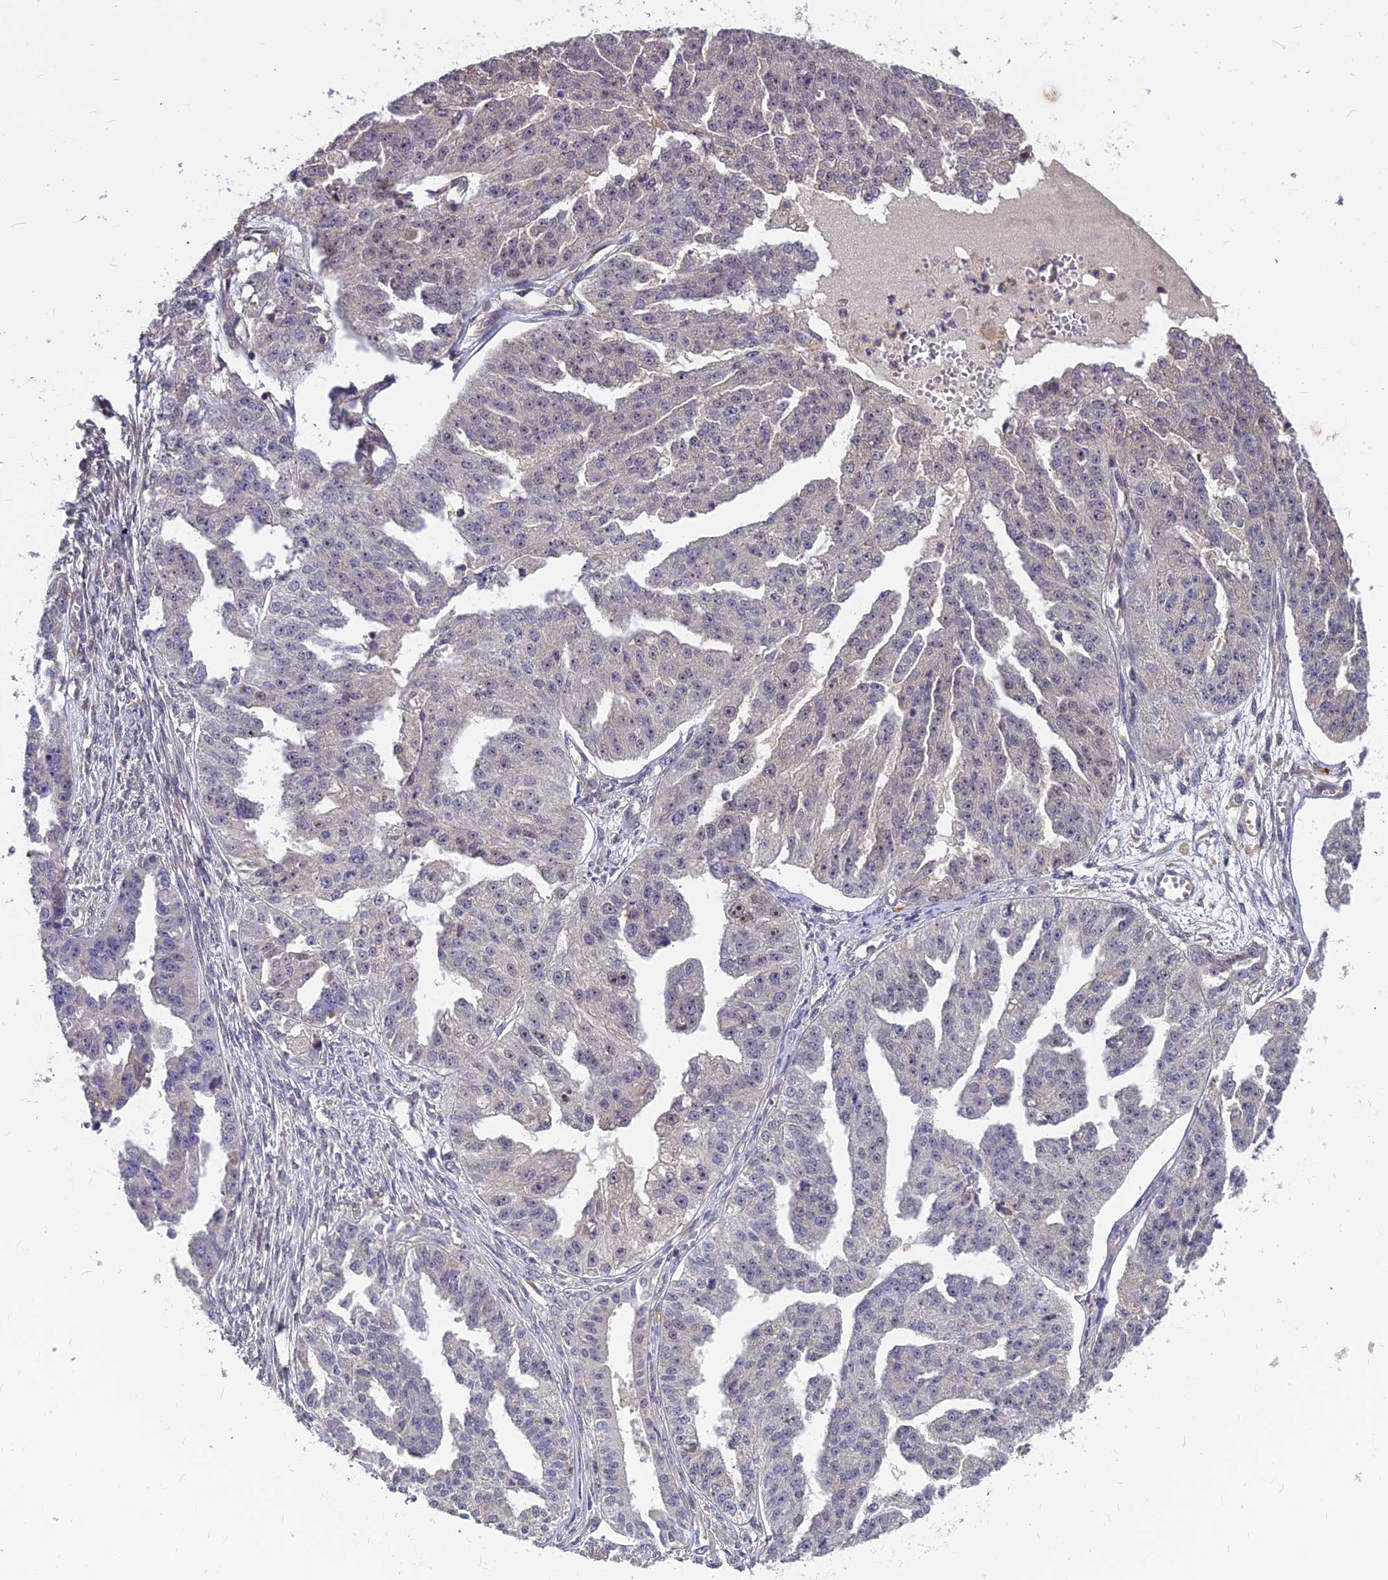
{"staining": {"intensity": "negative", "quantity": "none", "location": "none"}, "tissue": "ovarian cancer", "cell_type": "Tumor cells", "image_type": "cancer", "snomed": [{"axis": "morphology", "description": "Cystadenocarcinoma, serous, NOS"}, {"axis": "topography", "description": "Ovary"}], "caption": "High power microscopy histopathology image of an immunohistochemistry (IHC) photomicrograph of ovarian cancer, revealing no significant expression in tumor cells. Nuclei are stained in blue.", "gene": "TCEA3", "patient": {"sex": "female", "age": 58}}